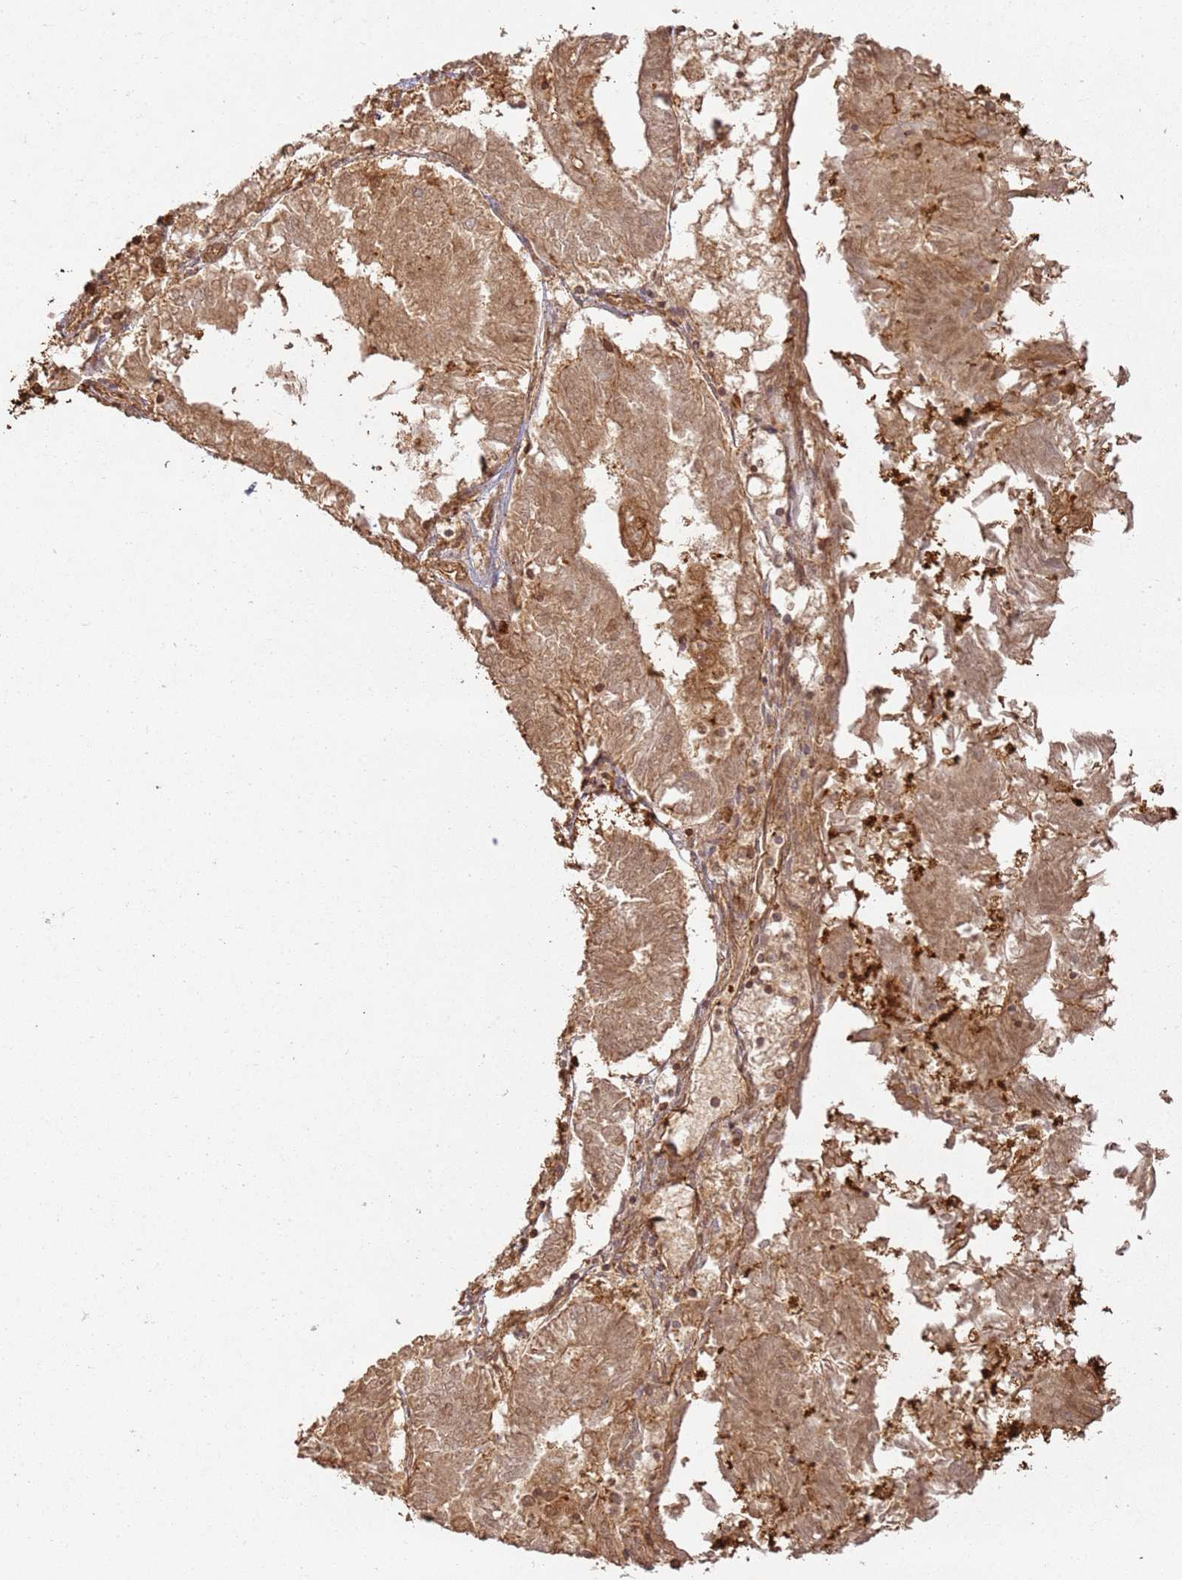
{"staining": {"intensity": "moderate", "quantity": ">75%", "location": "cytoplasmic/membranous"}, "tissue": "endometrial cancer", "cell_type": "Tumor cells", "image_type": "cancer", "snomed": [{"axis": "morphology", "description": "Adenocarcinoma, NOS"}, {"axis": "topography", "description": "Endometrium"}], "caption": "Adenocarcinoma (endometrial) was stained to show a protein in brown. There is medium levels of moderate cytoplasmic/membranous expression in approximately >75% of tumor cells.", "gene": "ZNF776", "patient": {"sex": "female", "age": 58}}